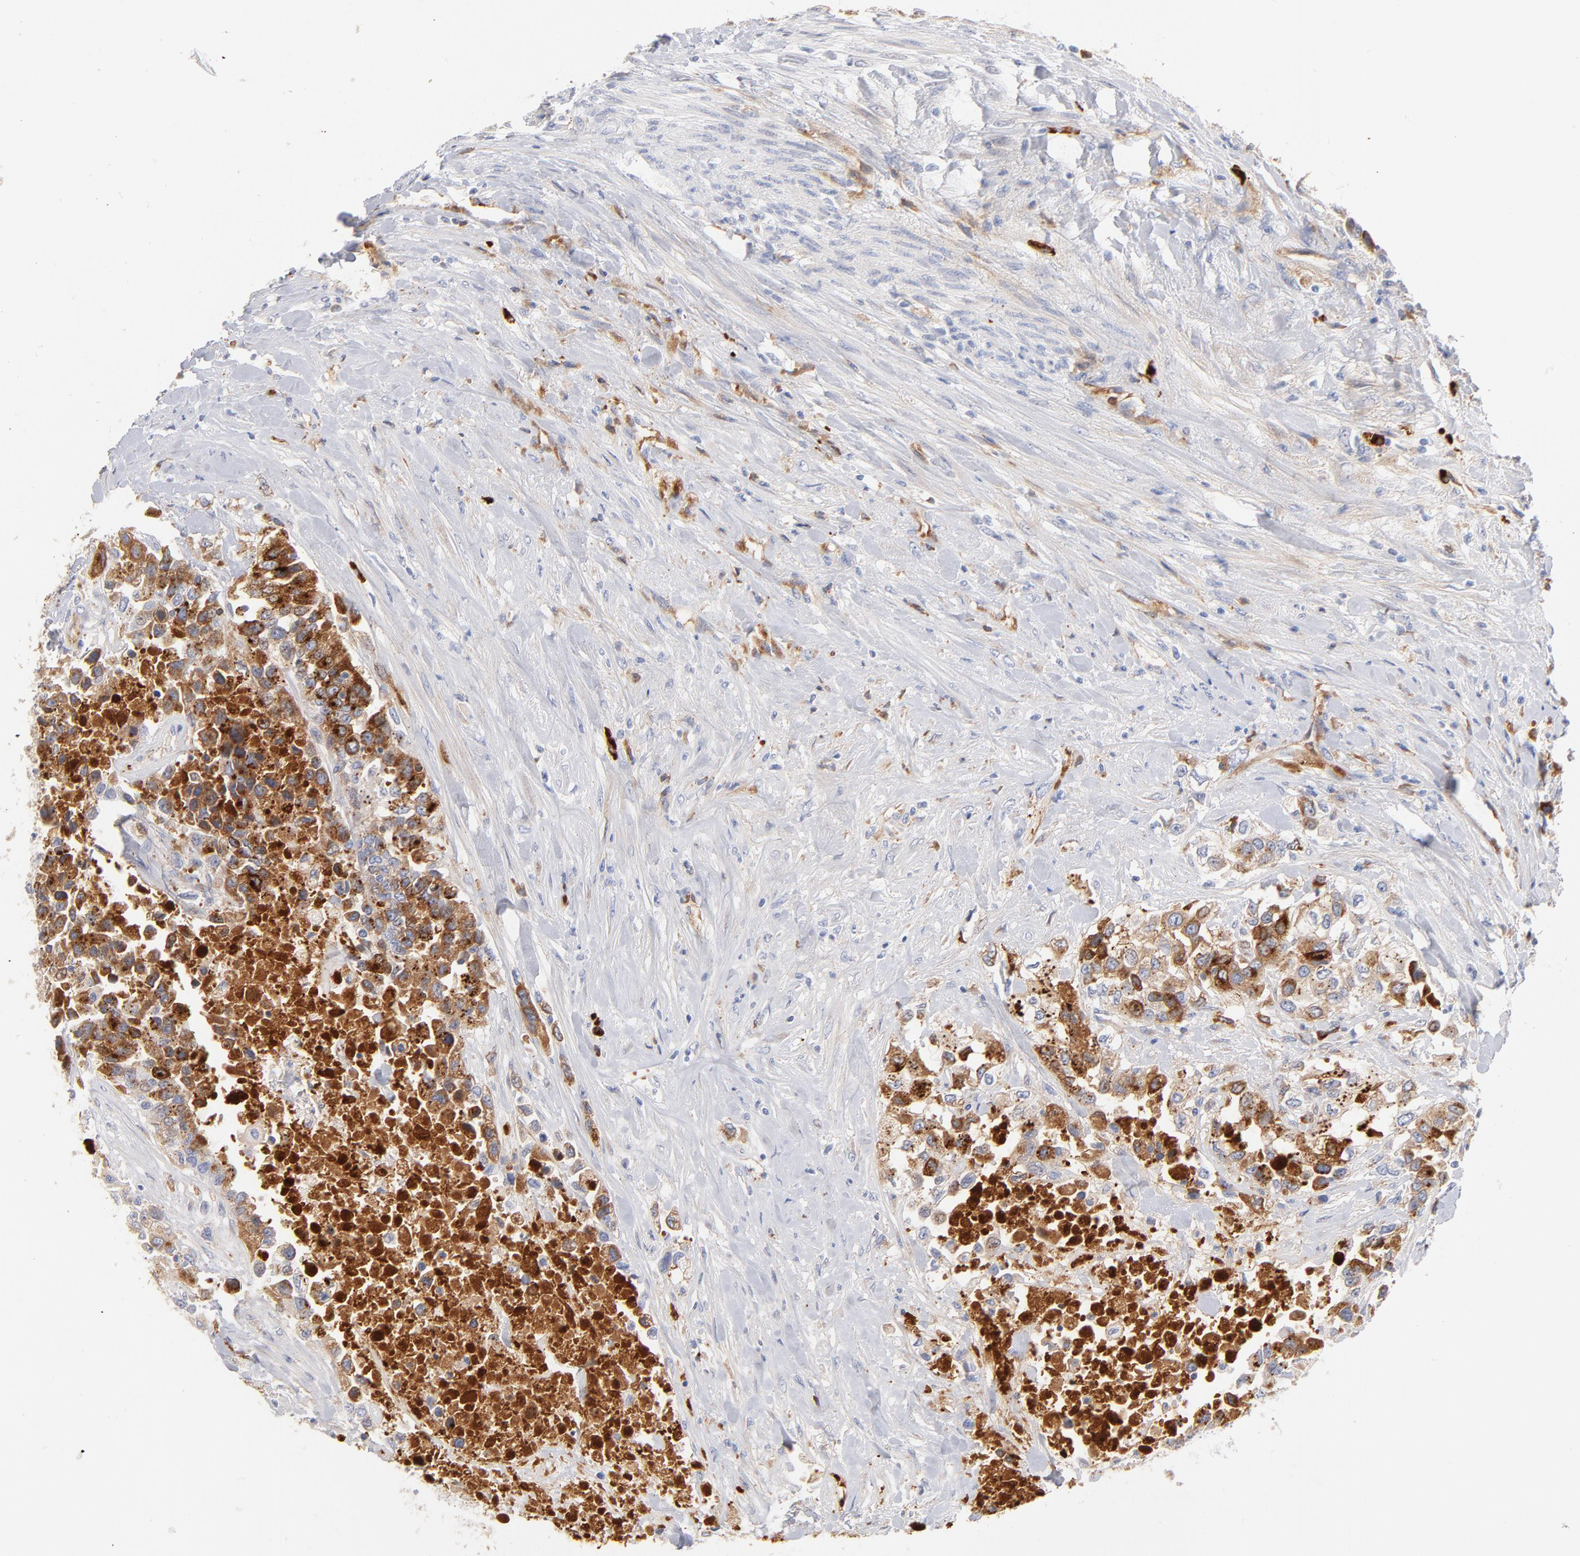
{"staining": {"intensity": "weak", "quantity": "<25%", "location": "cytoplasmic/membranous"}, "tissue": "urothelial cancer", "cell_type": "Tumor cells", "image_type": "cancer", "snomed": [{"axis": "morphology", "description": "Urothelial carcinoma, High grade"}, {"axis": "topography", "description": "Urinary bladder"}], "caption": "Tumor cells show no significant positivity in high-grade urothelial carcinoma.", "gene": "PLAT", "patient": {"sex": "female", "age": 80}}